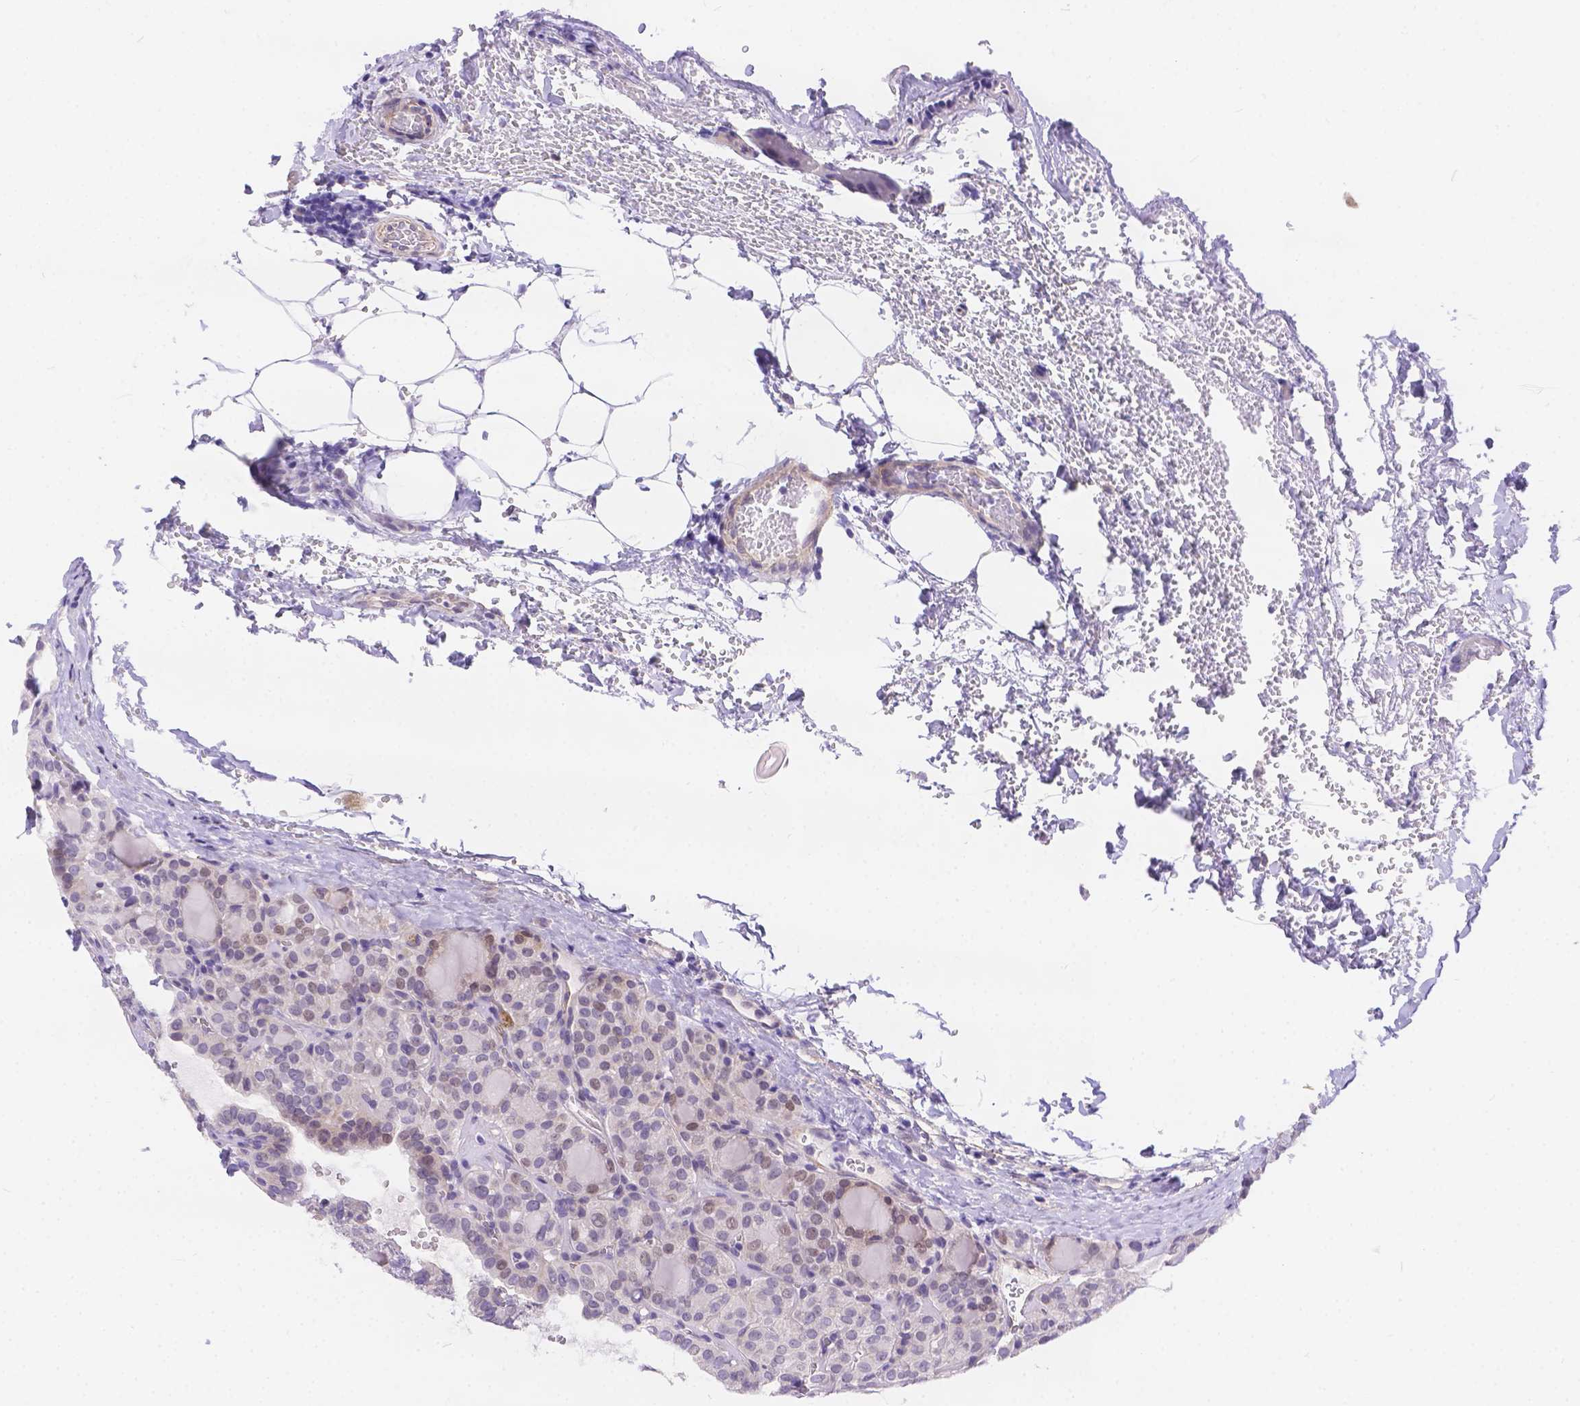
{"staining": {"intensity": "weak", "quantity": "<25%", "location": "cytoplasmic/membranous,nuclear"}, "tissue": "thyroid cancer", "cell_type": "Tumor cells", "image_type": "cancer", "snomed": [{"axis": "morphology", "description": "Papillary adenocarcinoma, NOS"}, {"axis": "topography", "description": "Thyroid gland"}], "caption": "Tumor cells are negative for brown protein staining in thyroid cancer. The staining was performed using DAB to visualize the protein expression in brown, while the nuclei were stained in blue with hematoxylin (Magnification: 20x).", "gene": "DLEC1", "patient": {"sex": "female", "age": 41}}